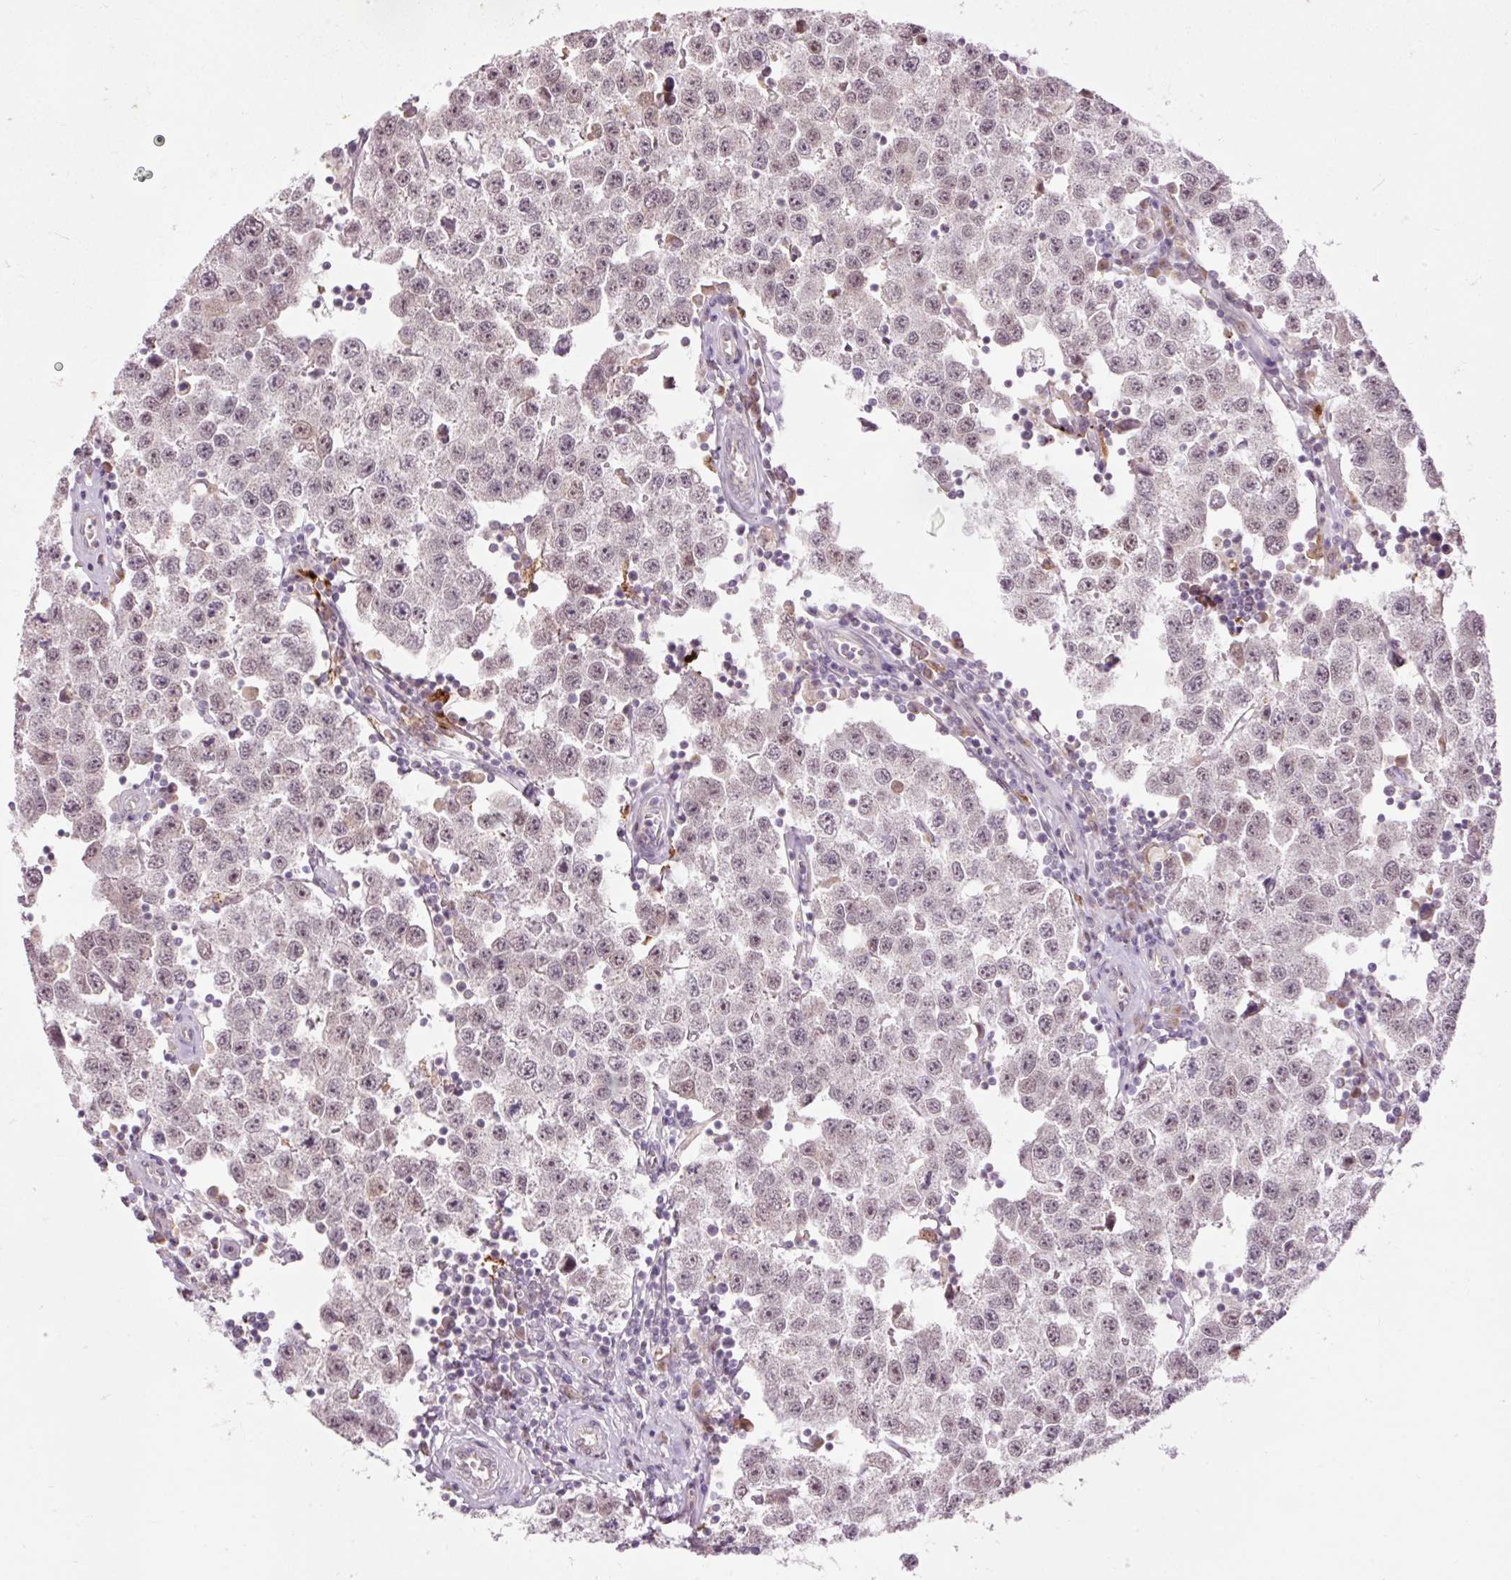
{"staining": {"intensity": "weak", "quantity": ">75%", "location": "nuclear"}, "tissue": "testis cancer", "cell_type": "Tumor cells", "image_type": "cancer", "snomed": [{"axis": "morphology", "description": "Seminoma, NOS"}, {"axis": "topography", "description": "Testis"}], "caption": "A low amount of weak nuclear expression is present in about >75% of tumor cells in testis seminoma tissue.", "gene": "PRDX5", "patient": {"sex": "male", "age": 34}}